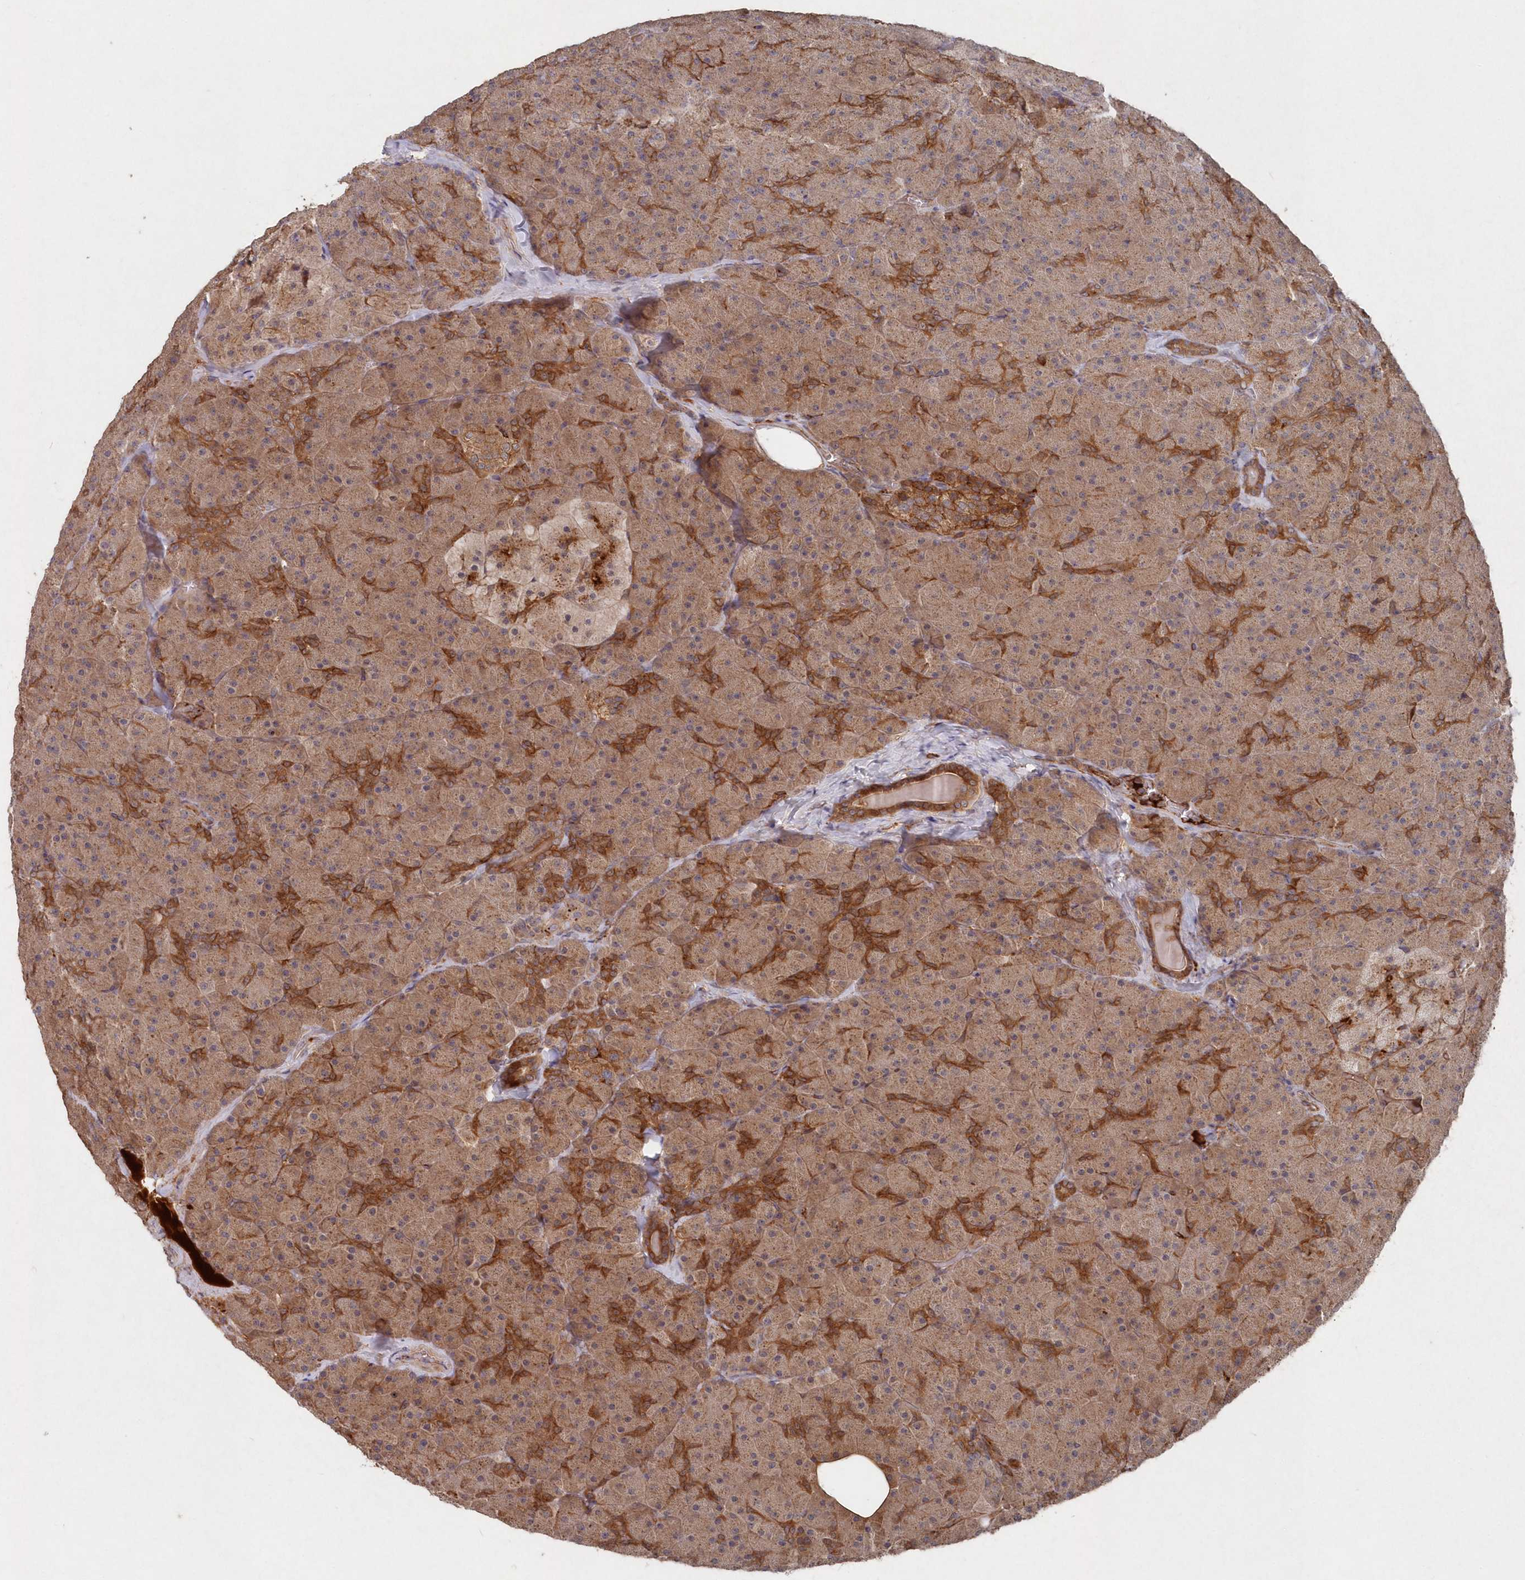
{"staining": {"intensity": "moderate", "quantity": ">75%", "location": "cytoplasmic/membranous"}, "tissue": "pancreas", "cell_type": "Exocrine glandular cells", "image_type": "normal", "snomed": [{"axis": "morphology", "description": "Normal tissue, NOS"}, {"axis": "topography", "description": "Pancreas"}], "caption": "Immunohistochemistry (IHC) of benign pancreas displays medium levels of moderate cytoplasmic/membranous staining in about >75% of exocrine glandular cells.", "gene": "ABHD14B", "patient": {"sex": "male", "age": 36}}